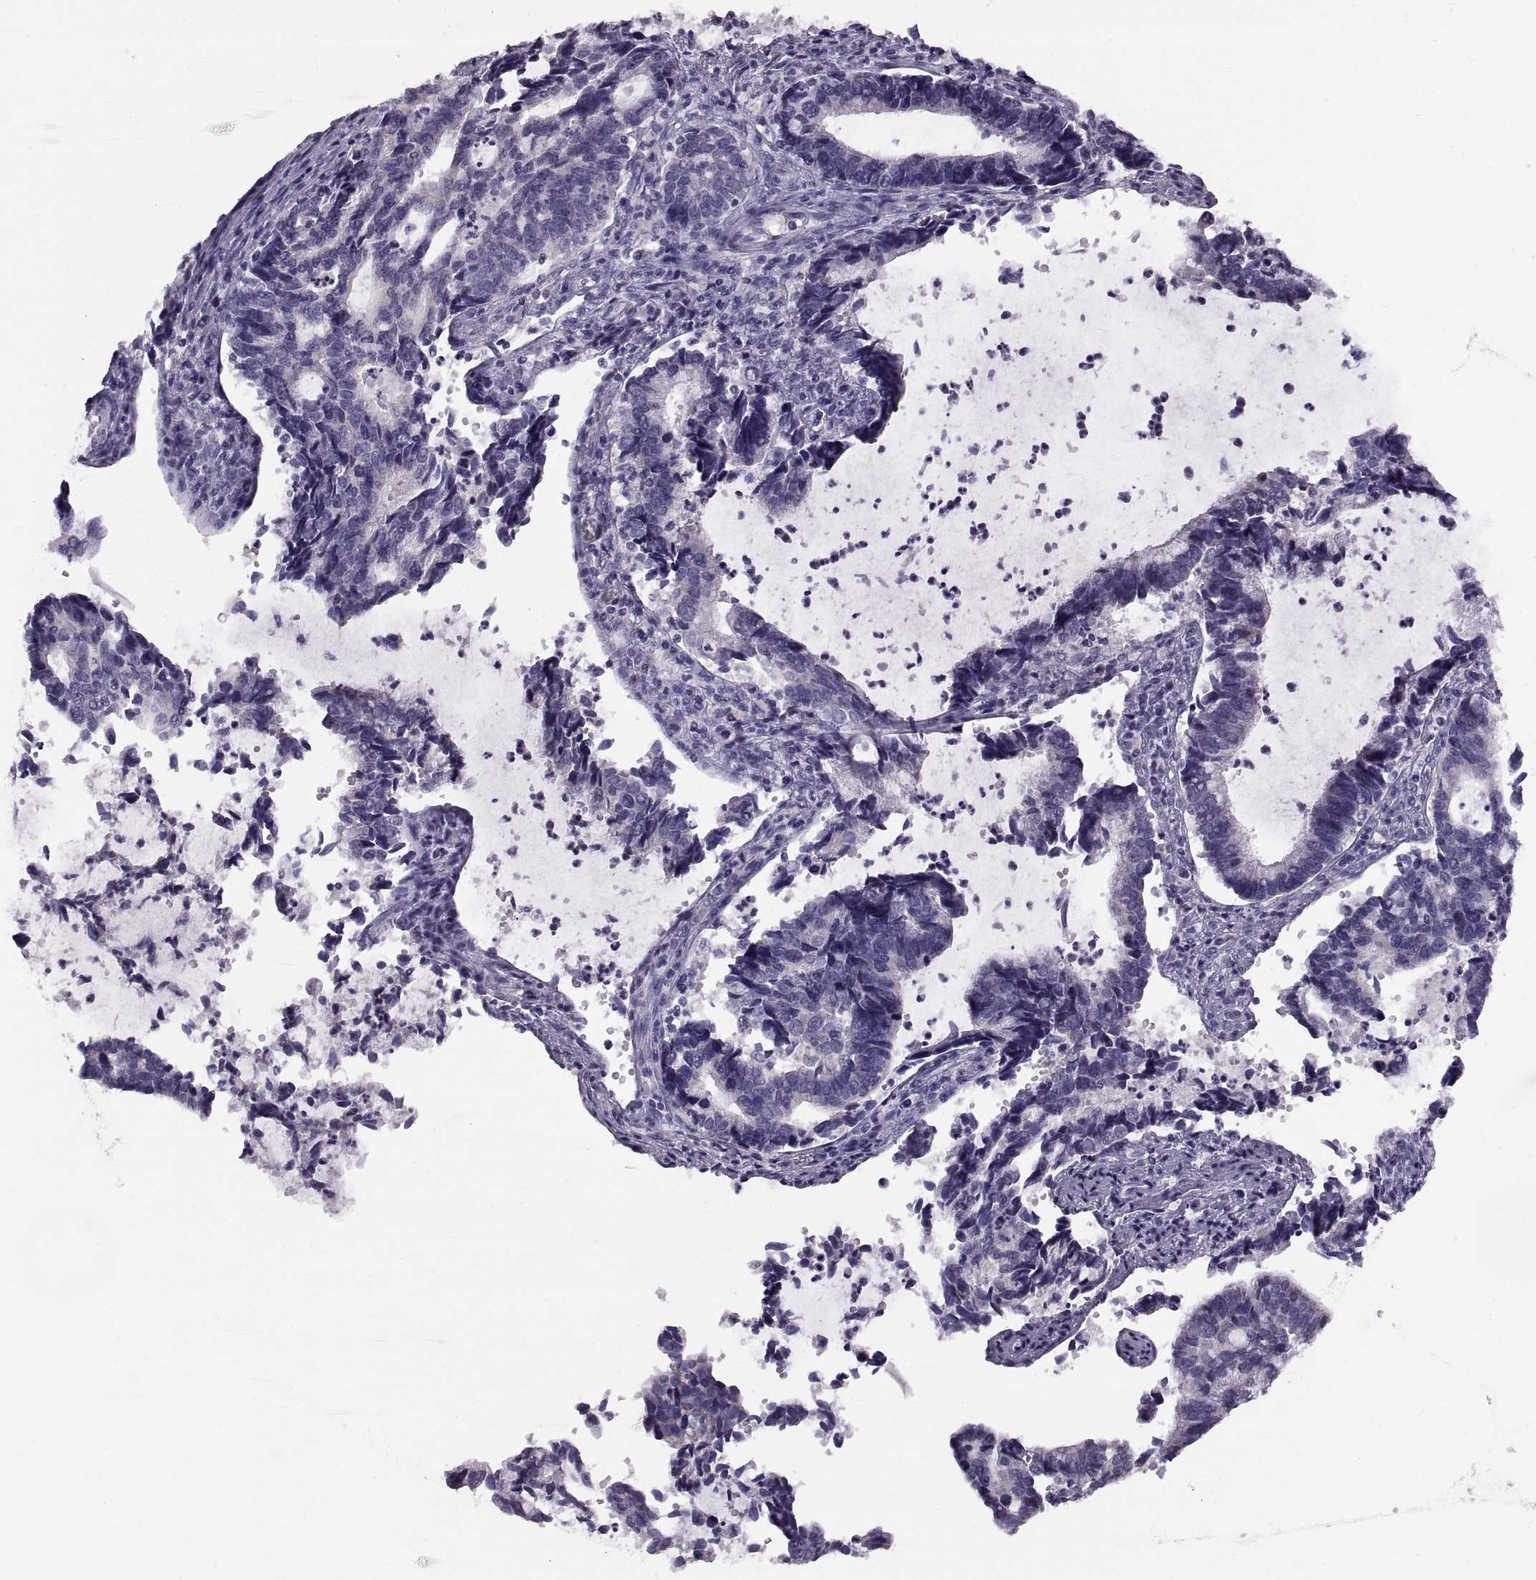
{"staining": {"intensity": "negative", "quantity": "none", "location": "none"}, "tissue": "cervical cancer", "cell_type": "Tumor cells", "image_type": "cancer", "snomed": [{"axis": "morphology", "description": "Adenocarcinoma, NOS"}, {"axis": "topography", "description": "Cervix"}], "caption": "Micrograph shows no protein expression in tumor cells of cervical cancer (adenocarcinoma) tissue.", "gene": "WBP2NL", "patient": {"sex": "female", "age": 42}}